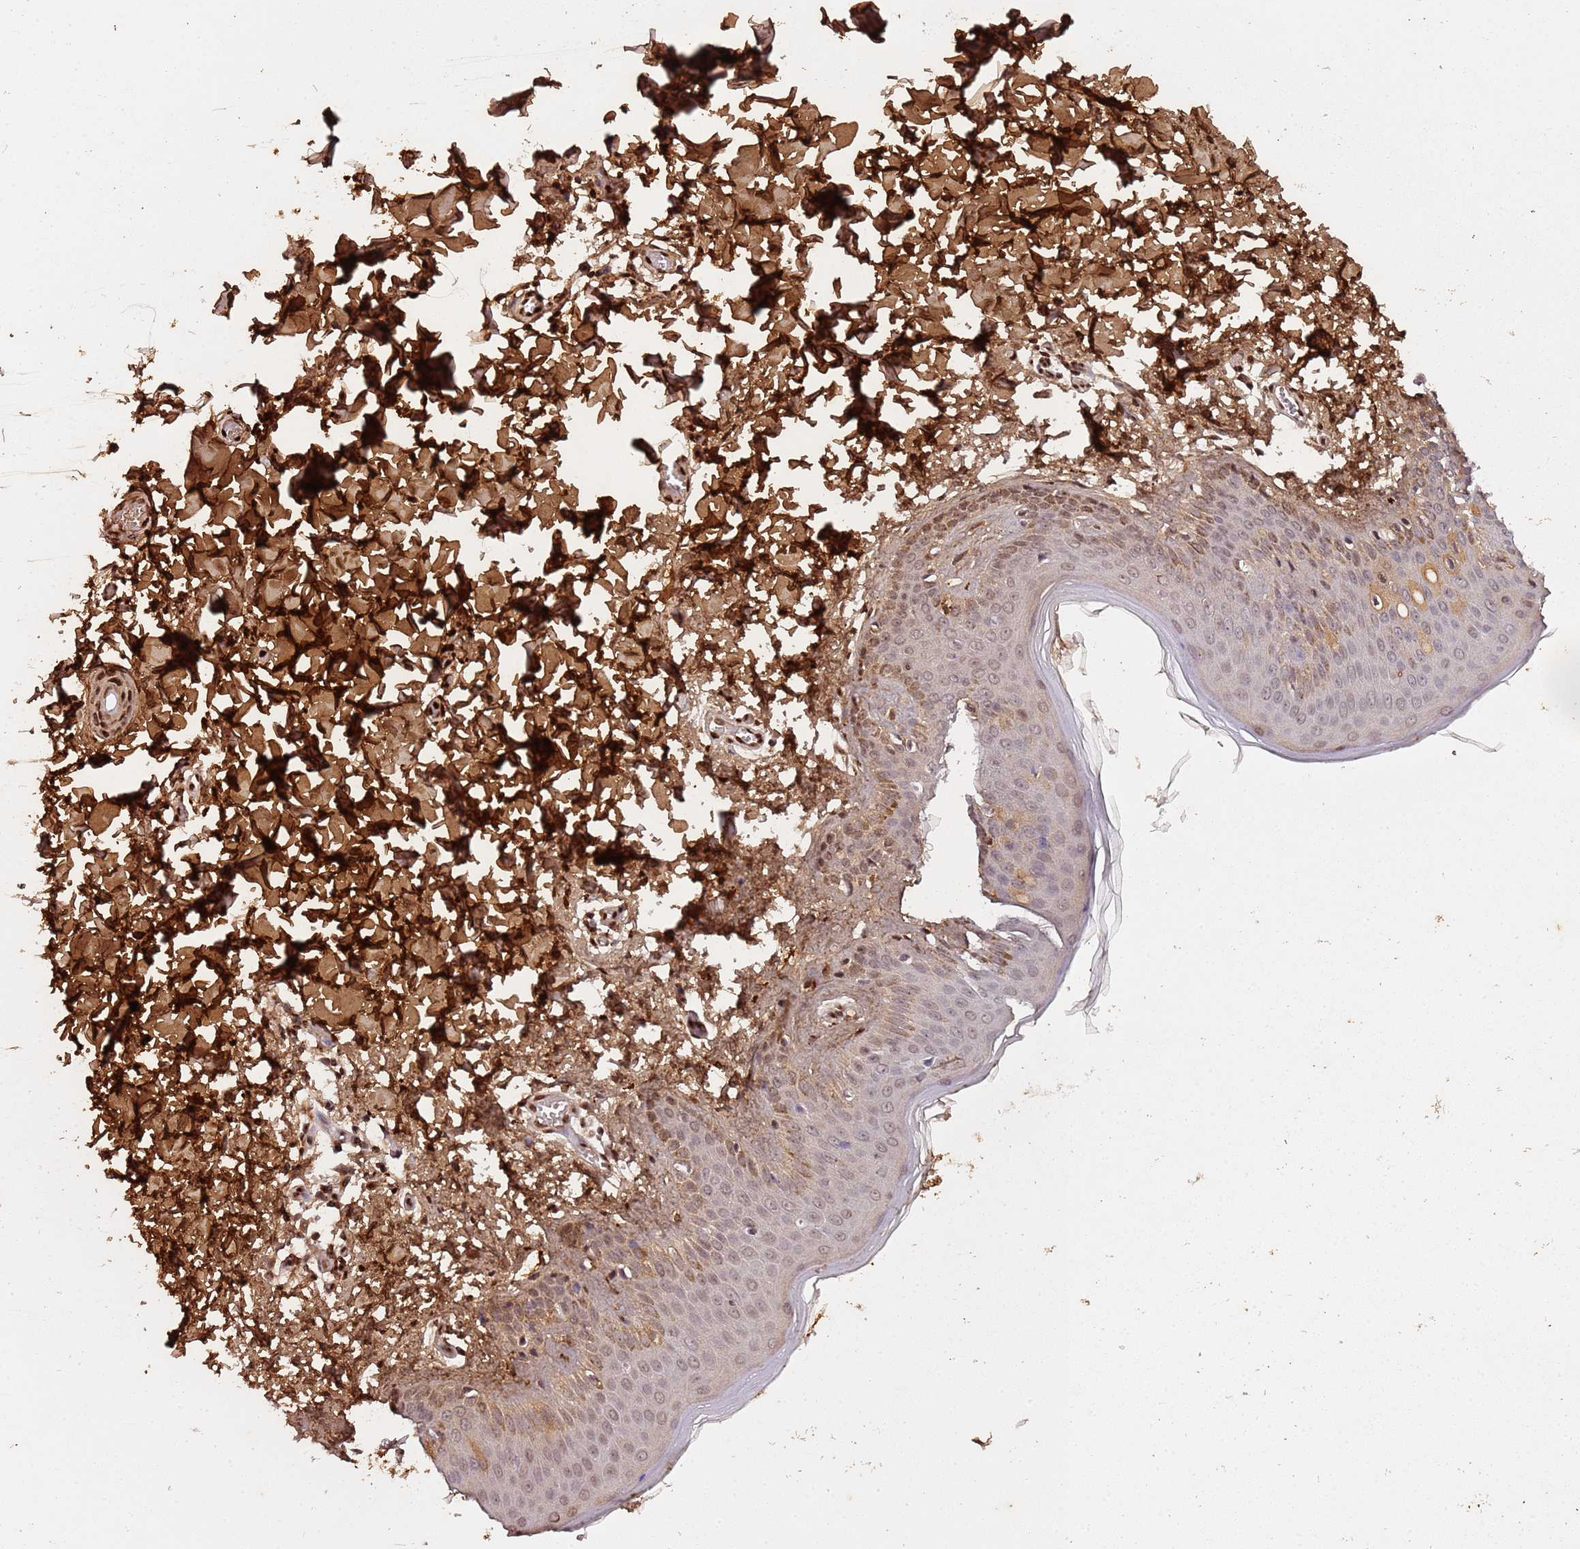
{"staining": {"intensity": "moderate", "quantity": ">75%", "location": "cytoplasmic/membranous,nuclear"}, "tissue": "skin", "cell_type": "Fibroblasts", "image_type": "normal", "snomed": [{"axis": "morphology", "description": "Normal tissue, NOS"}, {"axis": "topography", "description": "Skin"}], "caption": "Protein expression analysis of unremarkable human skin reveals moderate cytoplasmic/membranous,nuclear expression in approximately >75% of fibroblasts. (DAB IHC with brightfield microscopy, high magnification).", "gene": "COL1A2", "patient": {"sex": "male", "age": 36}}